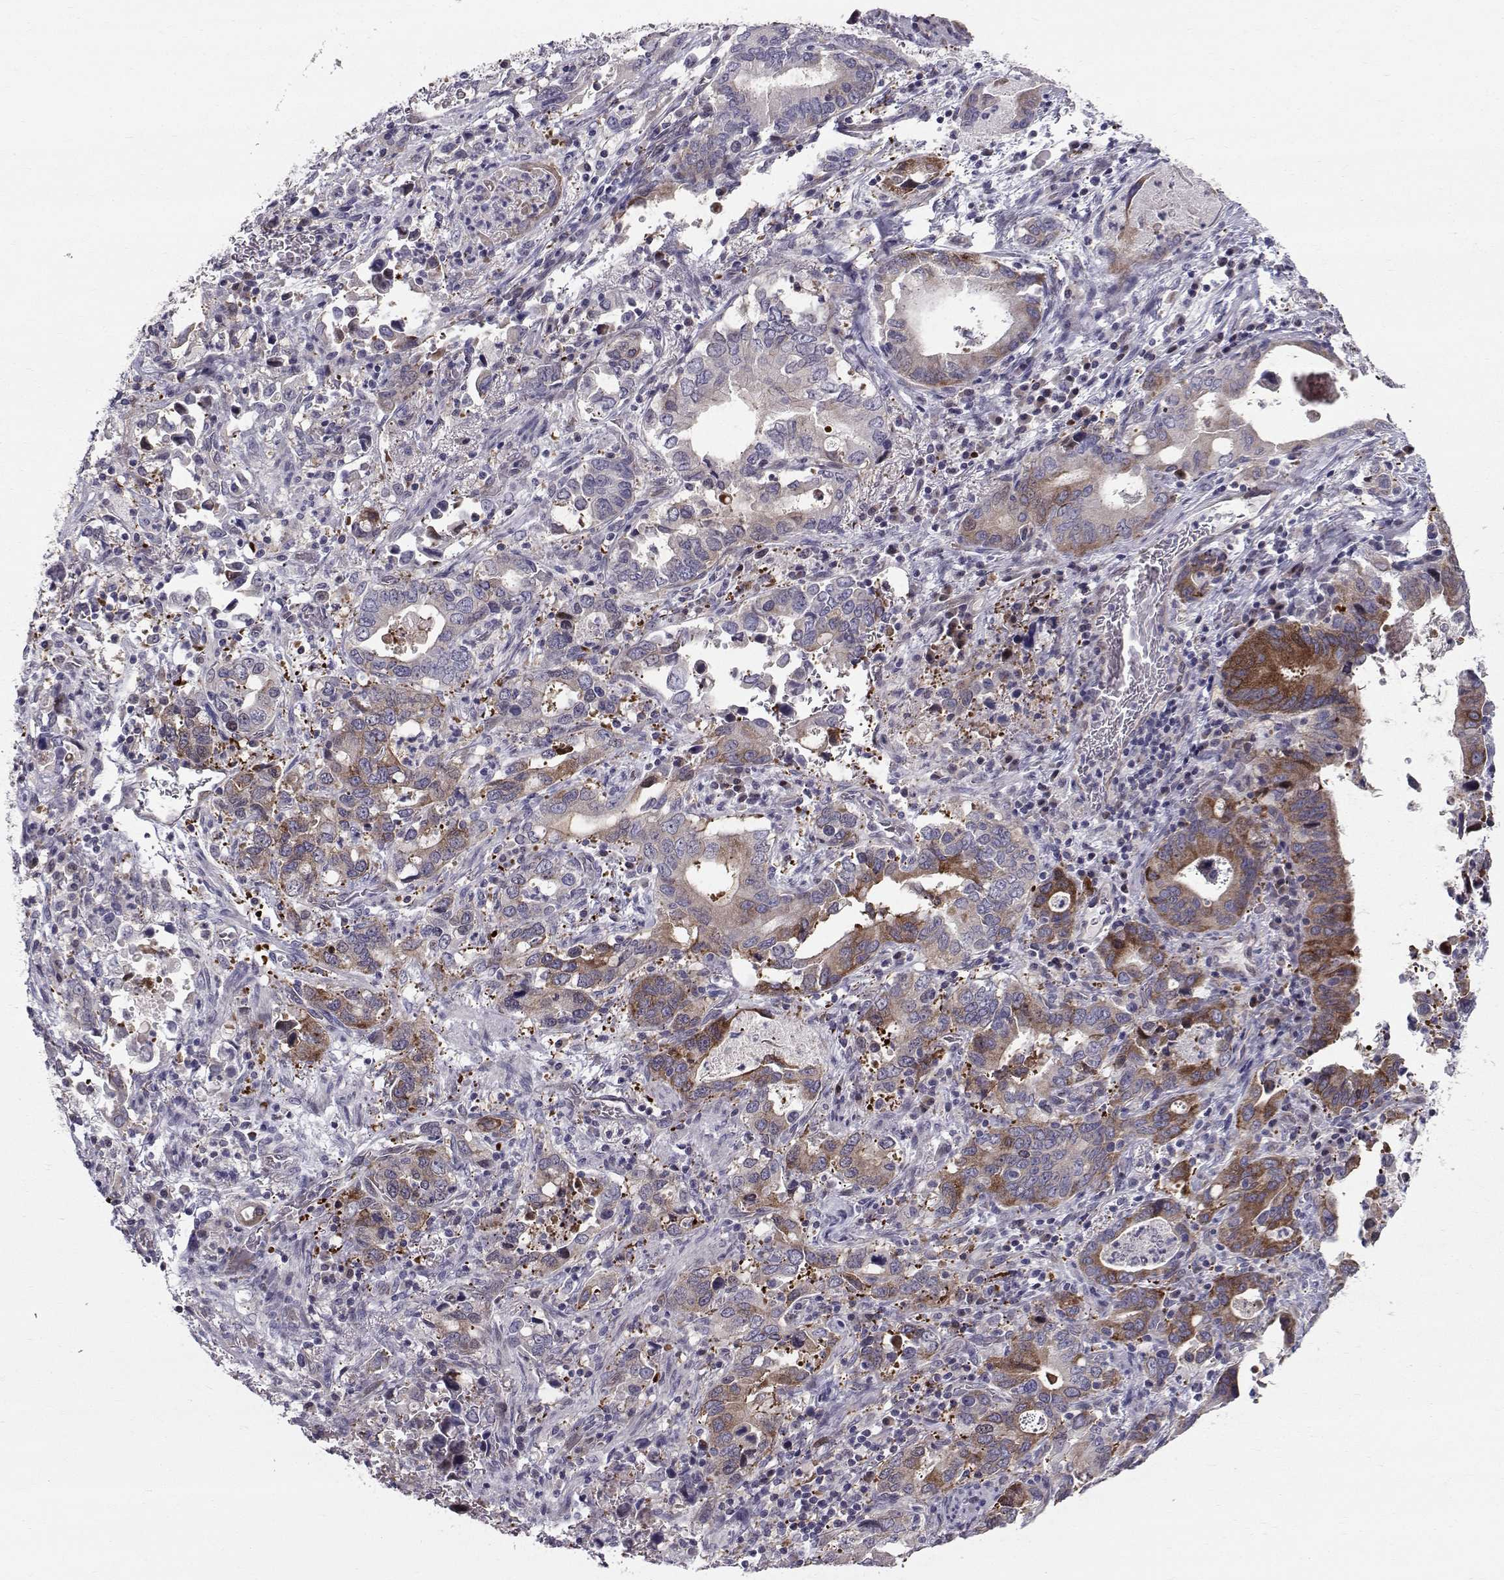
{"staining": {"intensity": "strong", "quantity": "<25%", "location": "cytoplasmic/membranous"}, "tissue": "stomach cancer", "cell_type": "Tumor cells", "image_type": "cancer", "snomed": [{"axis": "morphology", "description": "Adenocarcinoma, NOS"}, {"axis": "topography", "description": "Stomach, upper"}], "caption": "An immunohistochemistry histopathology image of tumor tissue is shown. Protein staining in brown shows strong cytoplasmic/membranous positivity in stomach cancer (adenocarcinoma) within tumor cells.", "gene": "HSP90AB1", "patient": {"sex": "male", "age": 74}}